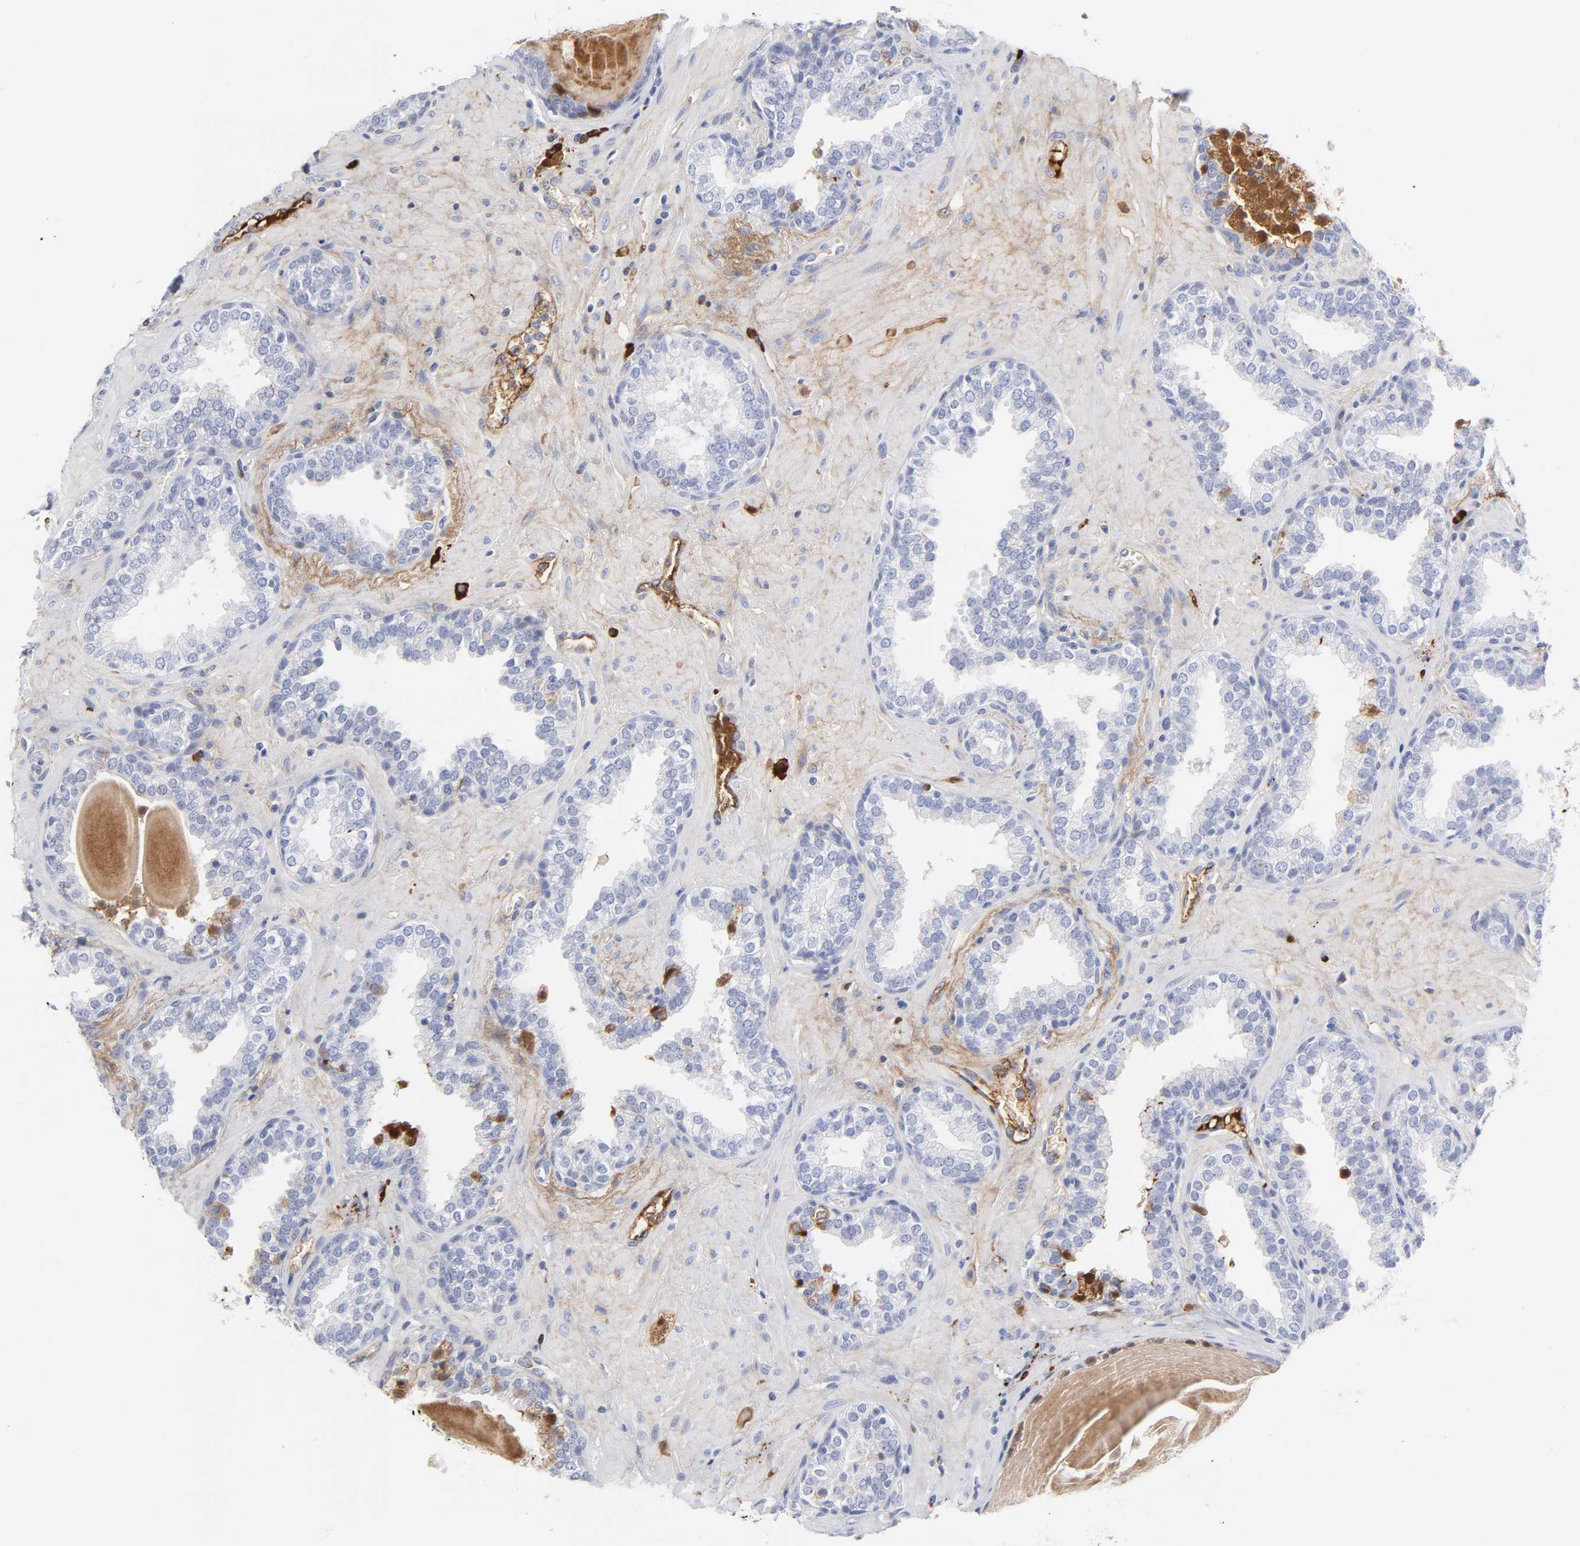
{"staining": {"intensity": "negative", "quantity": "none", "location": "none"}, "tissue": "prostate", "cell_type": "Glandular cells", "image_type": "normal", "snomed": [{"axis": "morphology", "description": "Normal tissue, NOS"}, {"axis": "topography", "description": "Prostate"}], "caption": "DAB (3,3'-diaminobenzidine) immunohistochemical staining of unremarkable prostate reveals no significant staining in glandular cells.", "gene": "PLAT", "patient": {"sex": "male", "age": 51}}